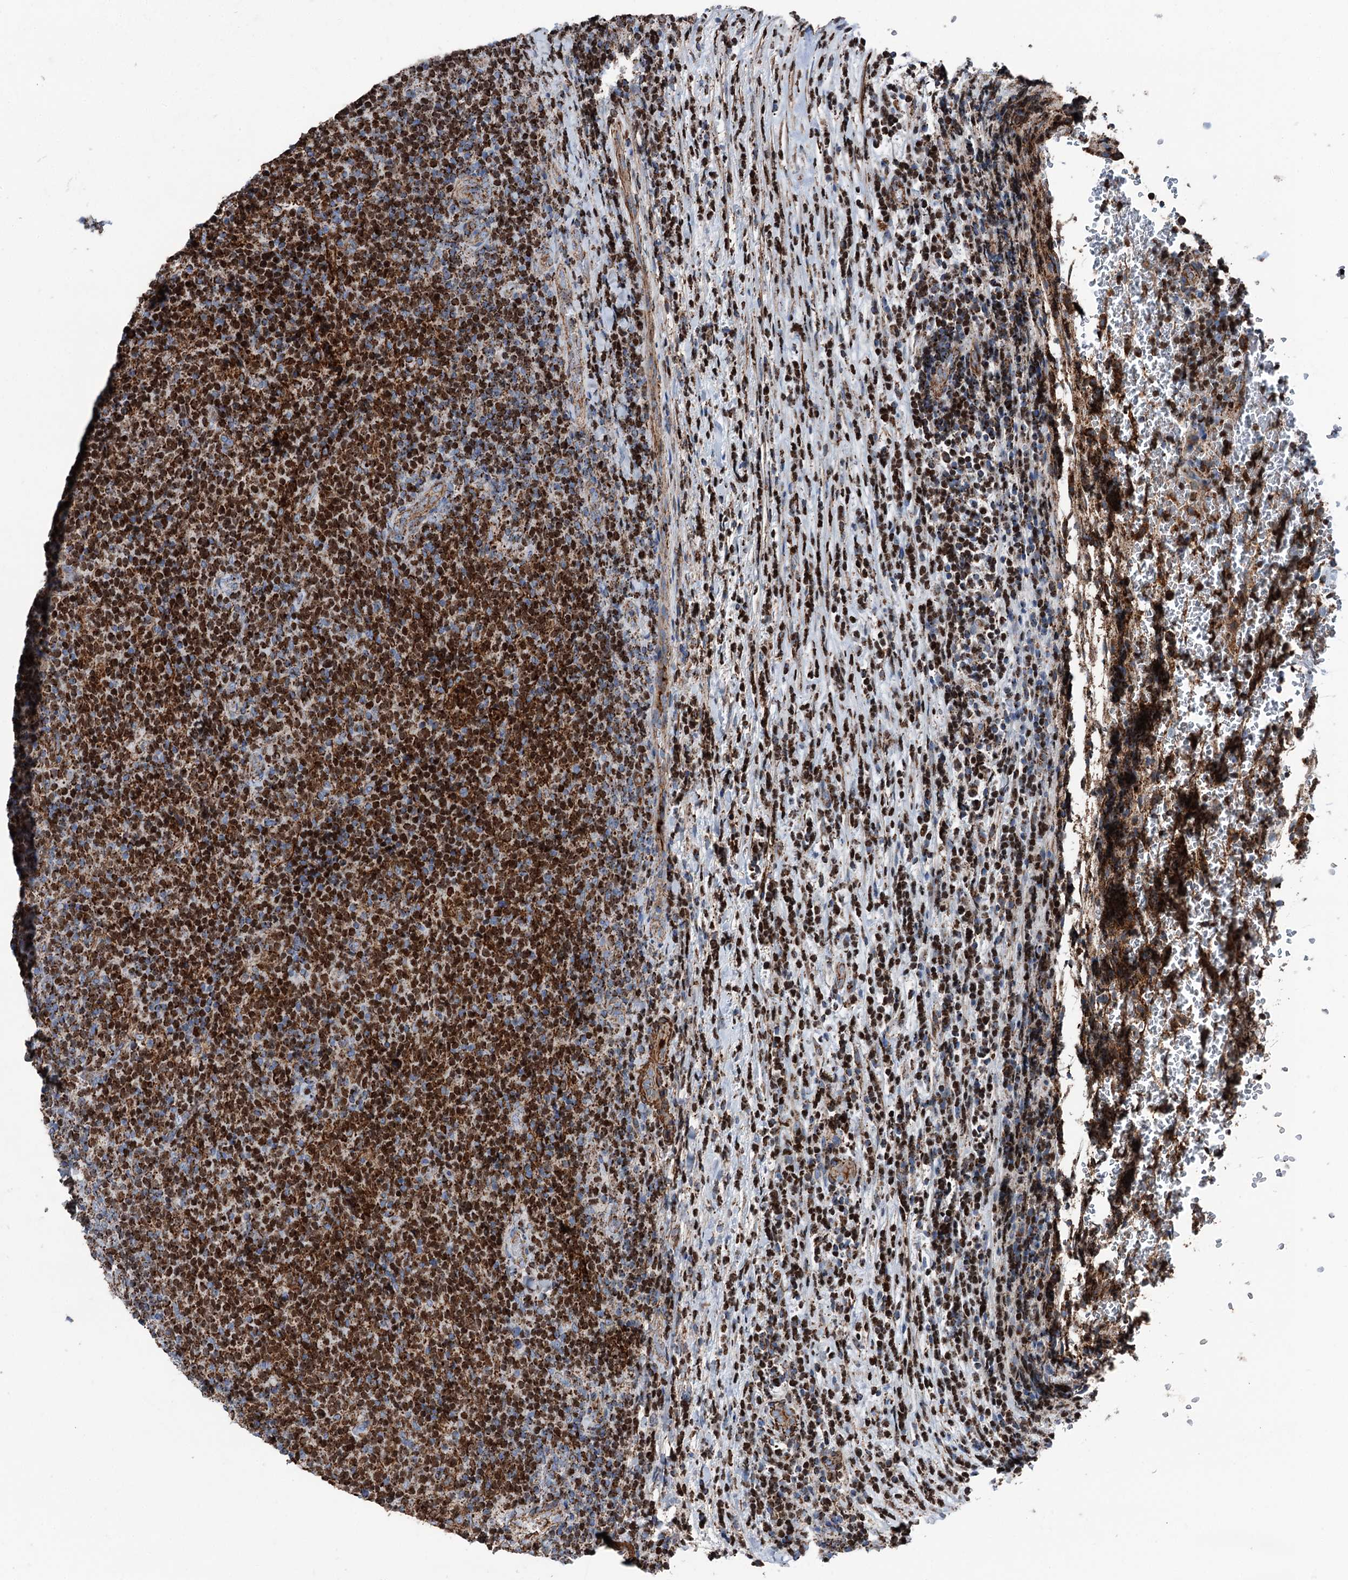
{"staining": {"intensity": "strong", "quantity": ">75%", "location": "cytoplasmic/membranous"}, "tissue": "lymphoma", "cell_type": "Tumor cells", "image_type": "cancer", "snomed": [{"axis": "morphology", "description": "Malignant lymphoma, non-Hodgkin's type, Low grade"}, {"axis": "topography", "description": "Lymph node"}], "caption": "High-power microscopy captured an immunohistochemistry photomicrograph of lymphoma, revealing strong cytoplasmic/membranous expression in approximately >75% of tumor cells.", "gene": "DDIAS", "patient": {"sex": "male", "age": 66}}